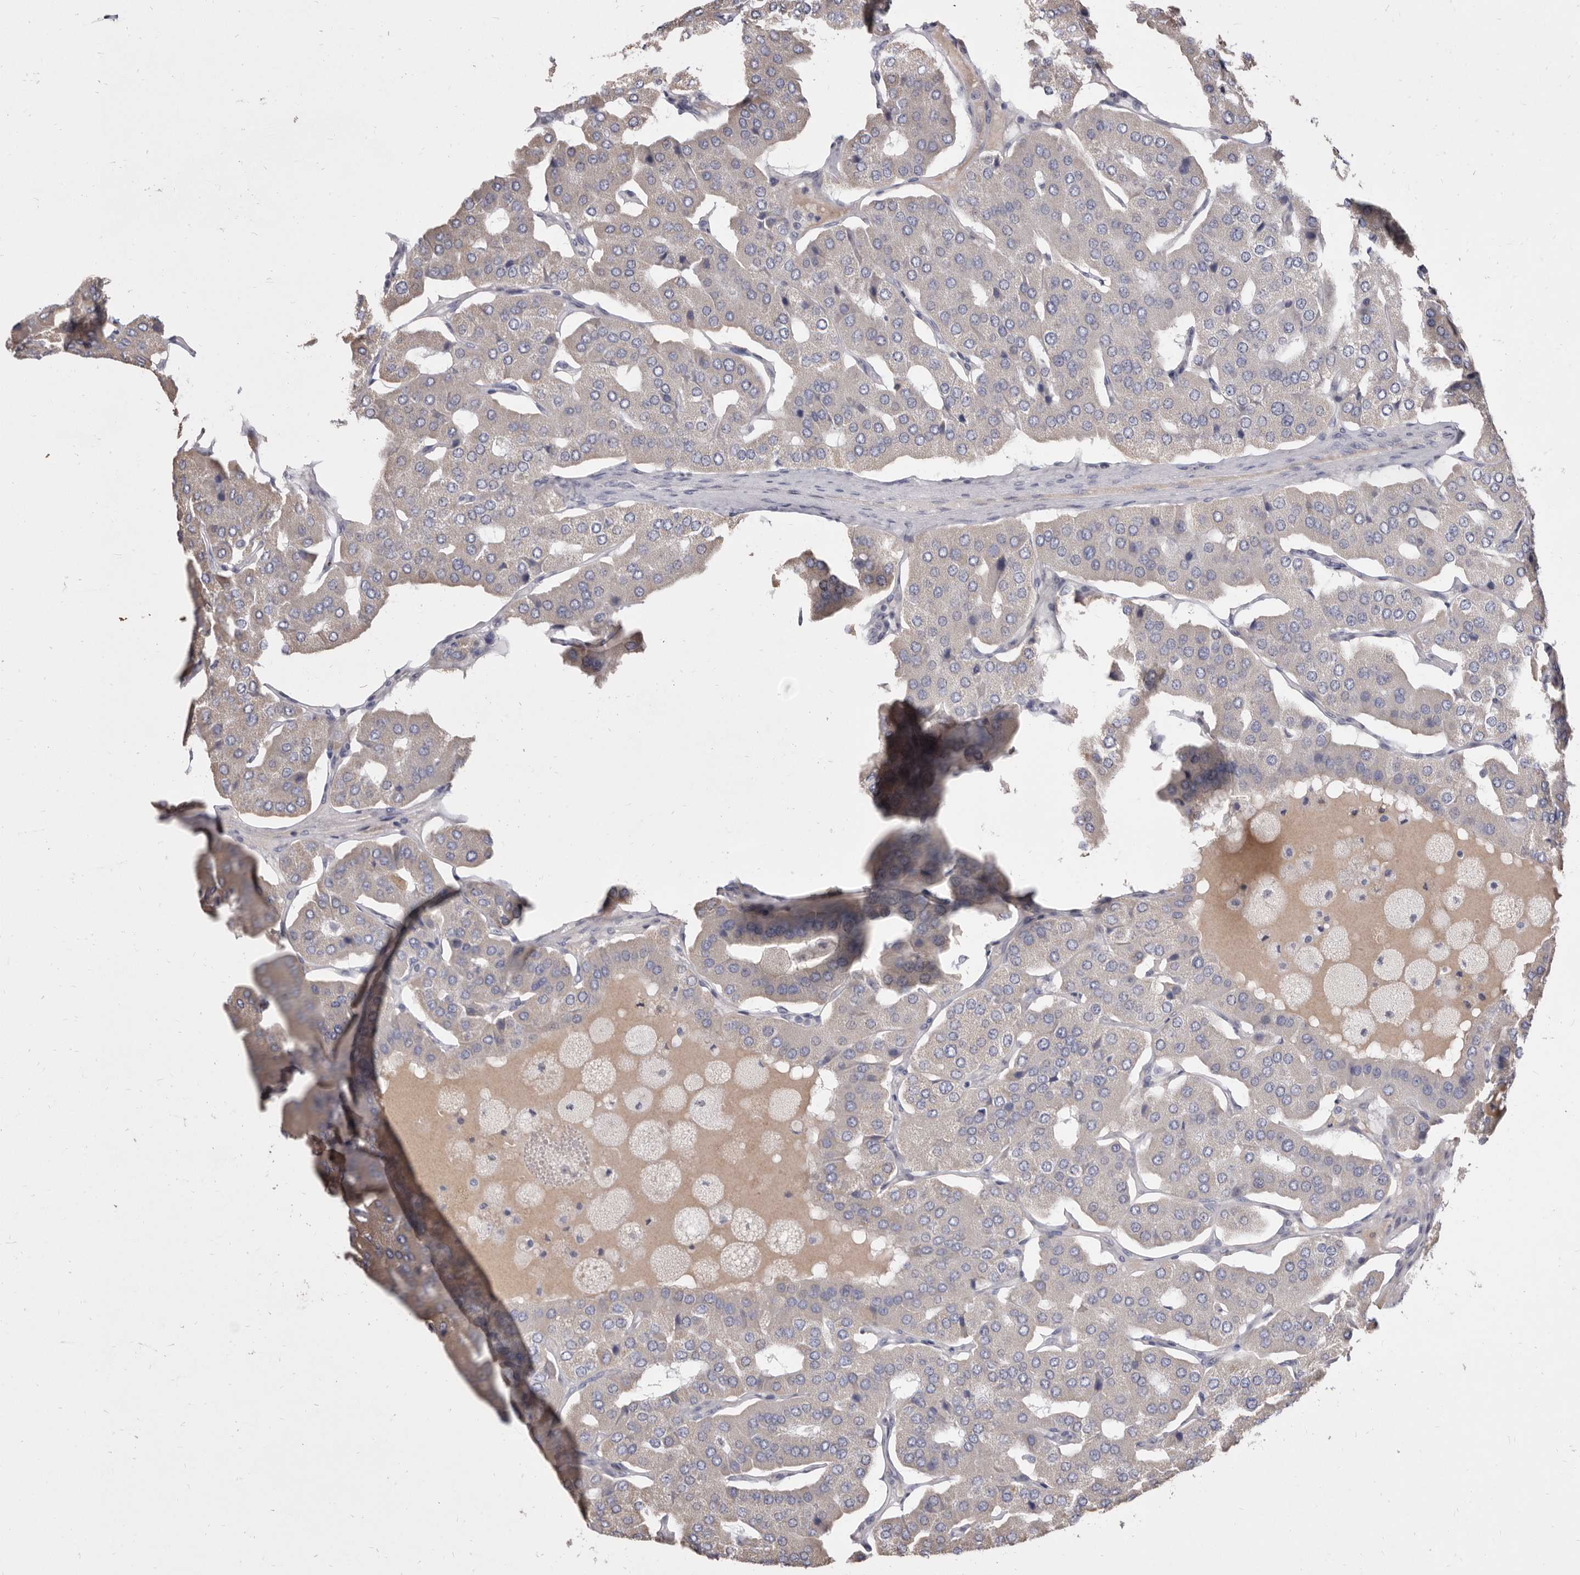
{"staining": {"intensity": "negative", "quantity": "none", "location": "none"}, "tissue": "parathyroid gland", "cell_type": "Glandular cells", "image_type": "normal", "snomed": [{"axis": "morphology", "description": "Normal tissue, NOS"}, {"axis": "morphology", "description": "Adenoma, NOS"}, {"axis": "topography", "description": "Parathyroid gland"}], "caption": "An immunohistochemistry photomicrograph of benign parathyroid gland is shown. There is no staining in glandular cells of parathyroid gland. (Immunohistochemistry (ihc), brightfield microscopy, high magnification).", "gene": "CYP2E1", "patient": {"sex": "female", "age": 86}}